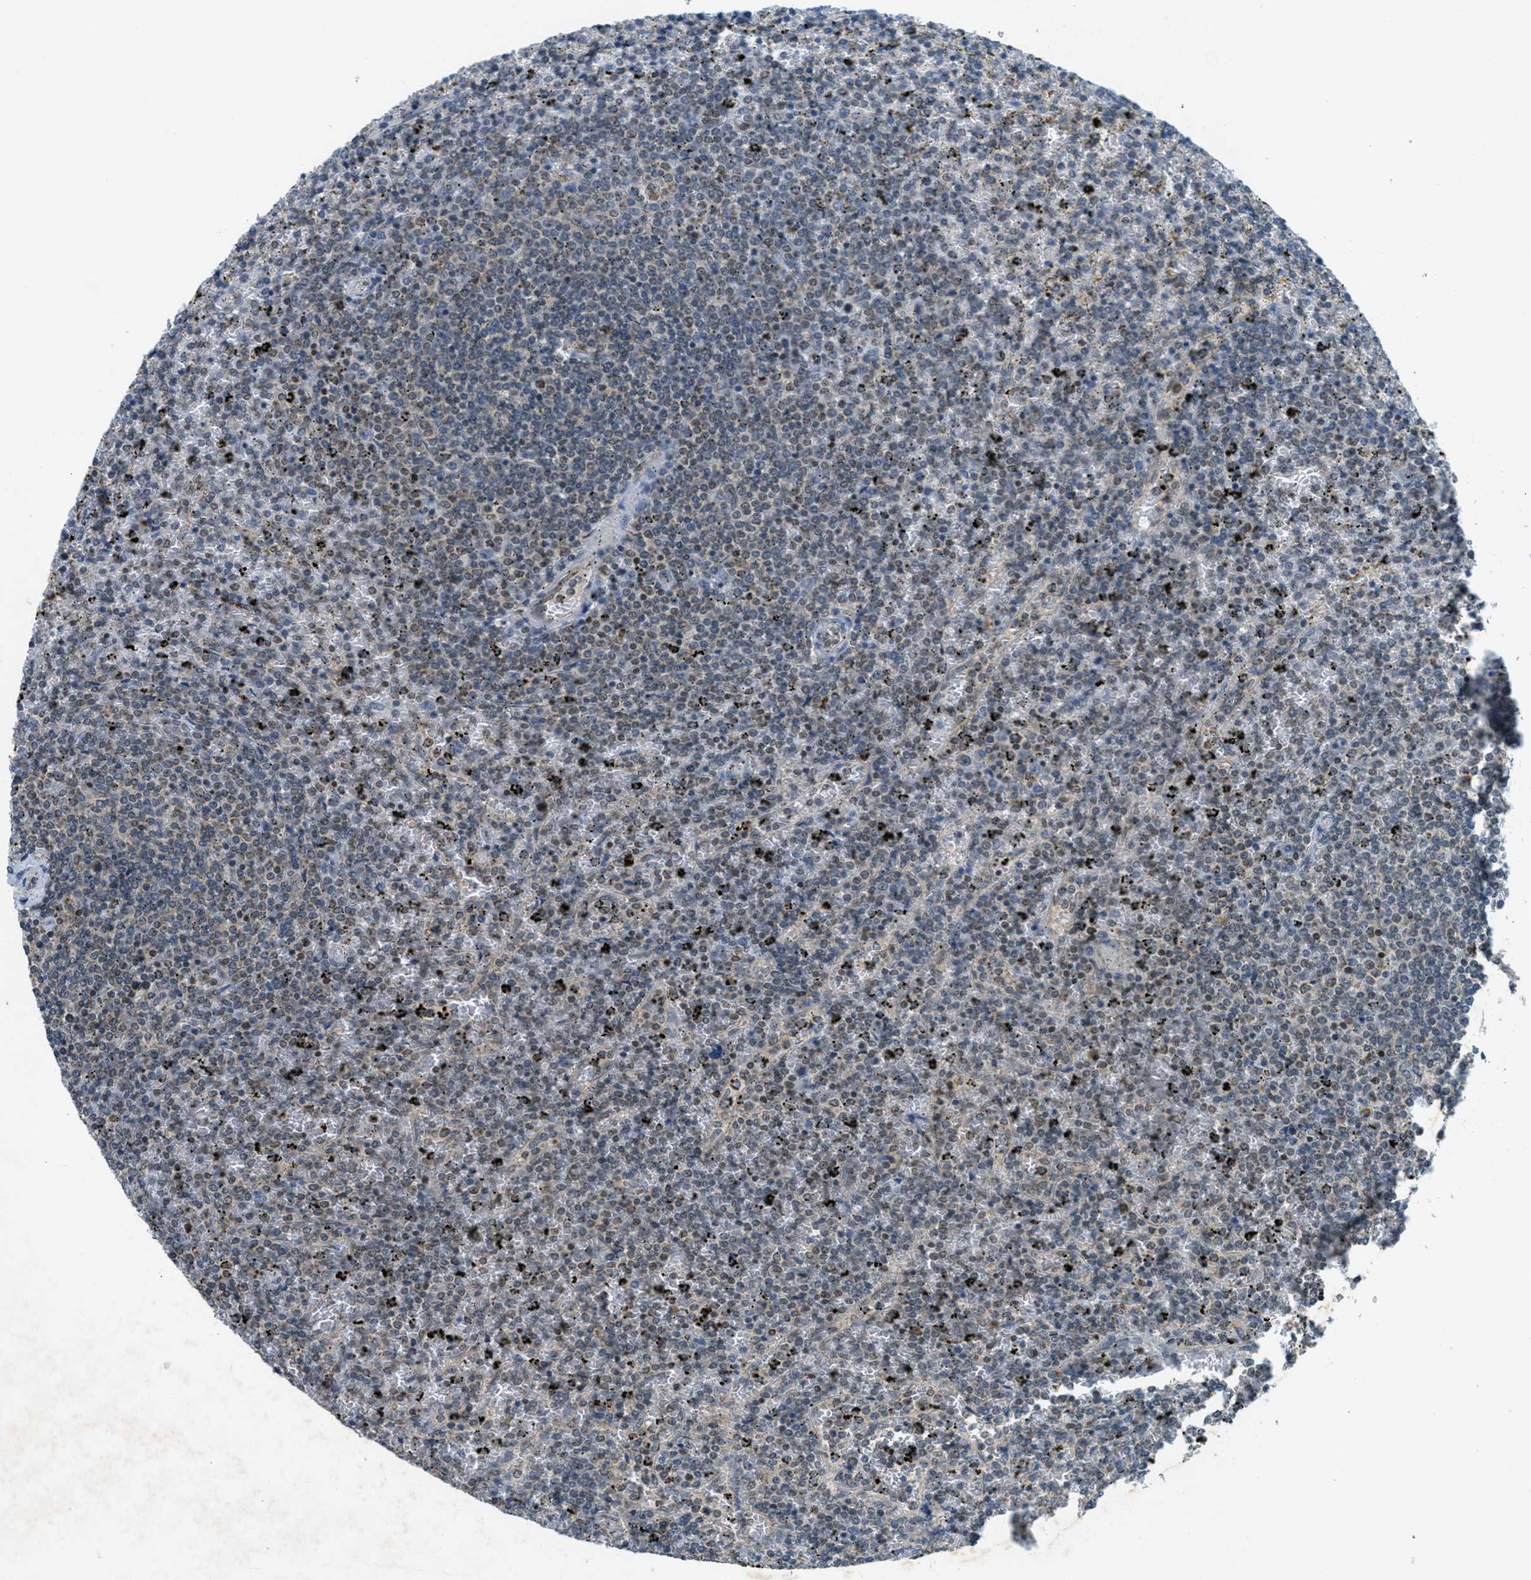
{"staining": {"intensity": "negative", "quantity": "none", "location": "none"}, "tissue": "lymphoma", "cell_type": "Tumor cells", "image_type": "cancer", "snomed": [{"axis": "morphology", "description": "Malignant lymphoma, non-Hodgkin's type, Low grade"}, {"axis": "topography", "description": "Spleen"}], "caption": "This is an IHC image of human lymphoma. There is no positivity in tumor cells.", "gene": "TCF20", "patient": {"sex": "female", "age": 77}}